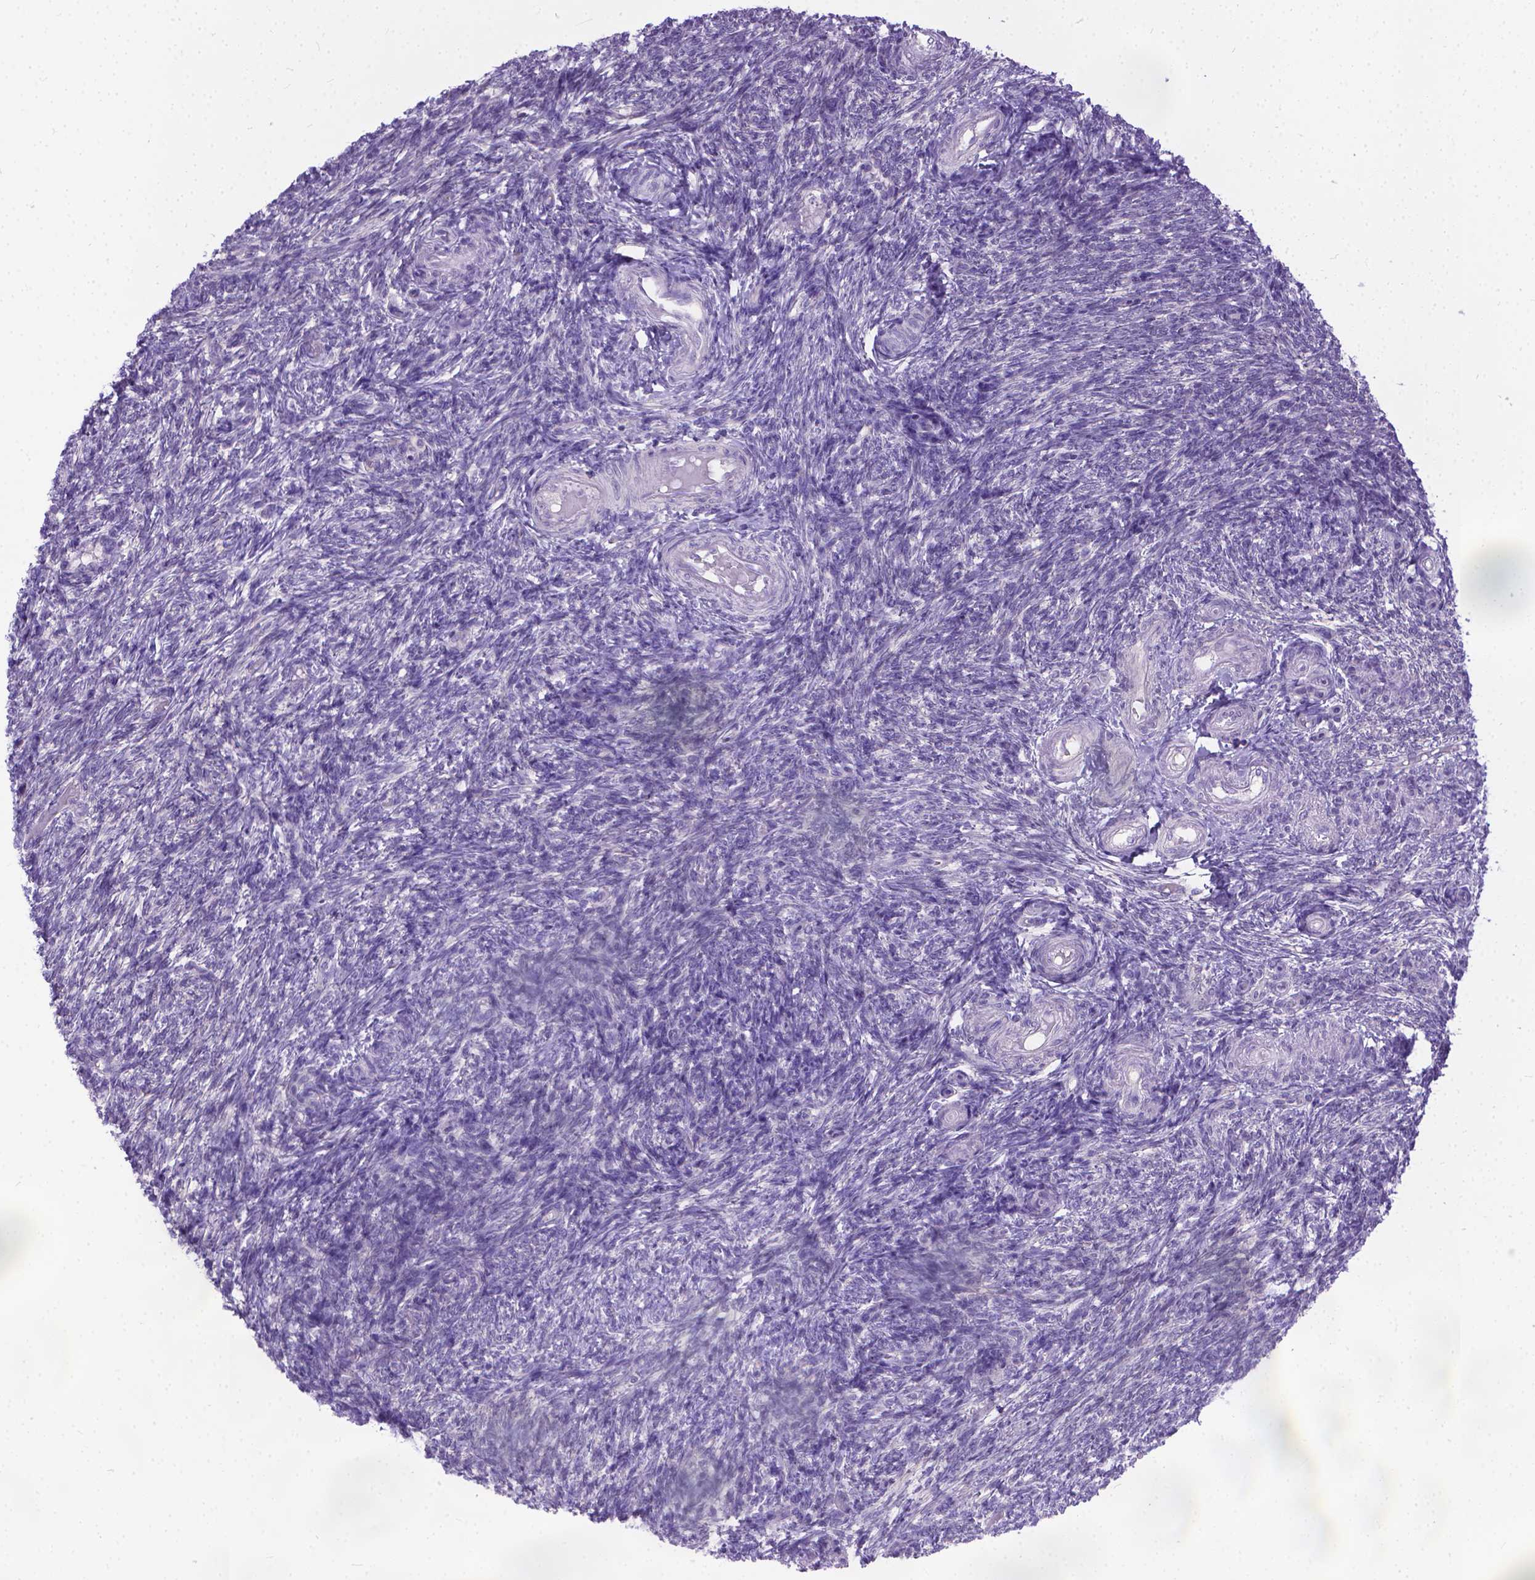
{"staining": {"intensity": "negative", "quantity": "none", "location": "none"}, "tissue": "ovary", "cell_type": "Follicle cells", "image_type": "normal", "snomed": [{"axis": "morphology", "description": "Normal tissue, NOS"}, {"axis": "topography", "description": "Ovary"}], "caption": "IHC histopathology image of benign human ovary stained for a protein (brown), which displays no staining in follicle cells.", "gene": "TTLL6", "patient": {"sex": "female", "age": 39}}